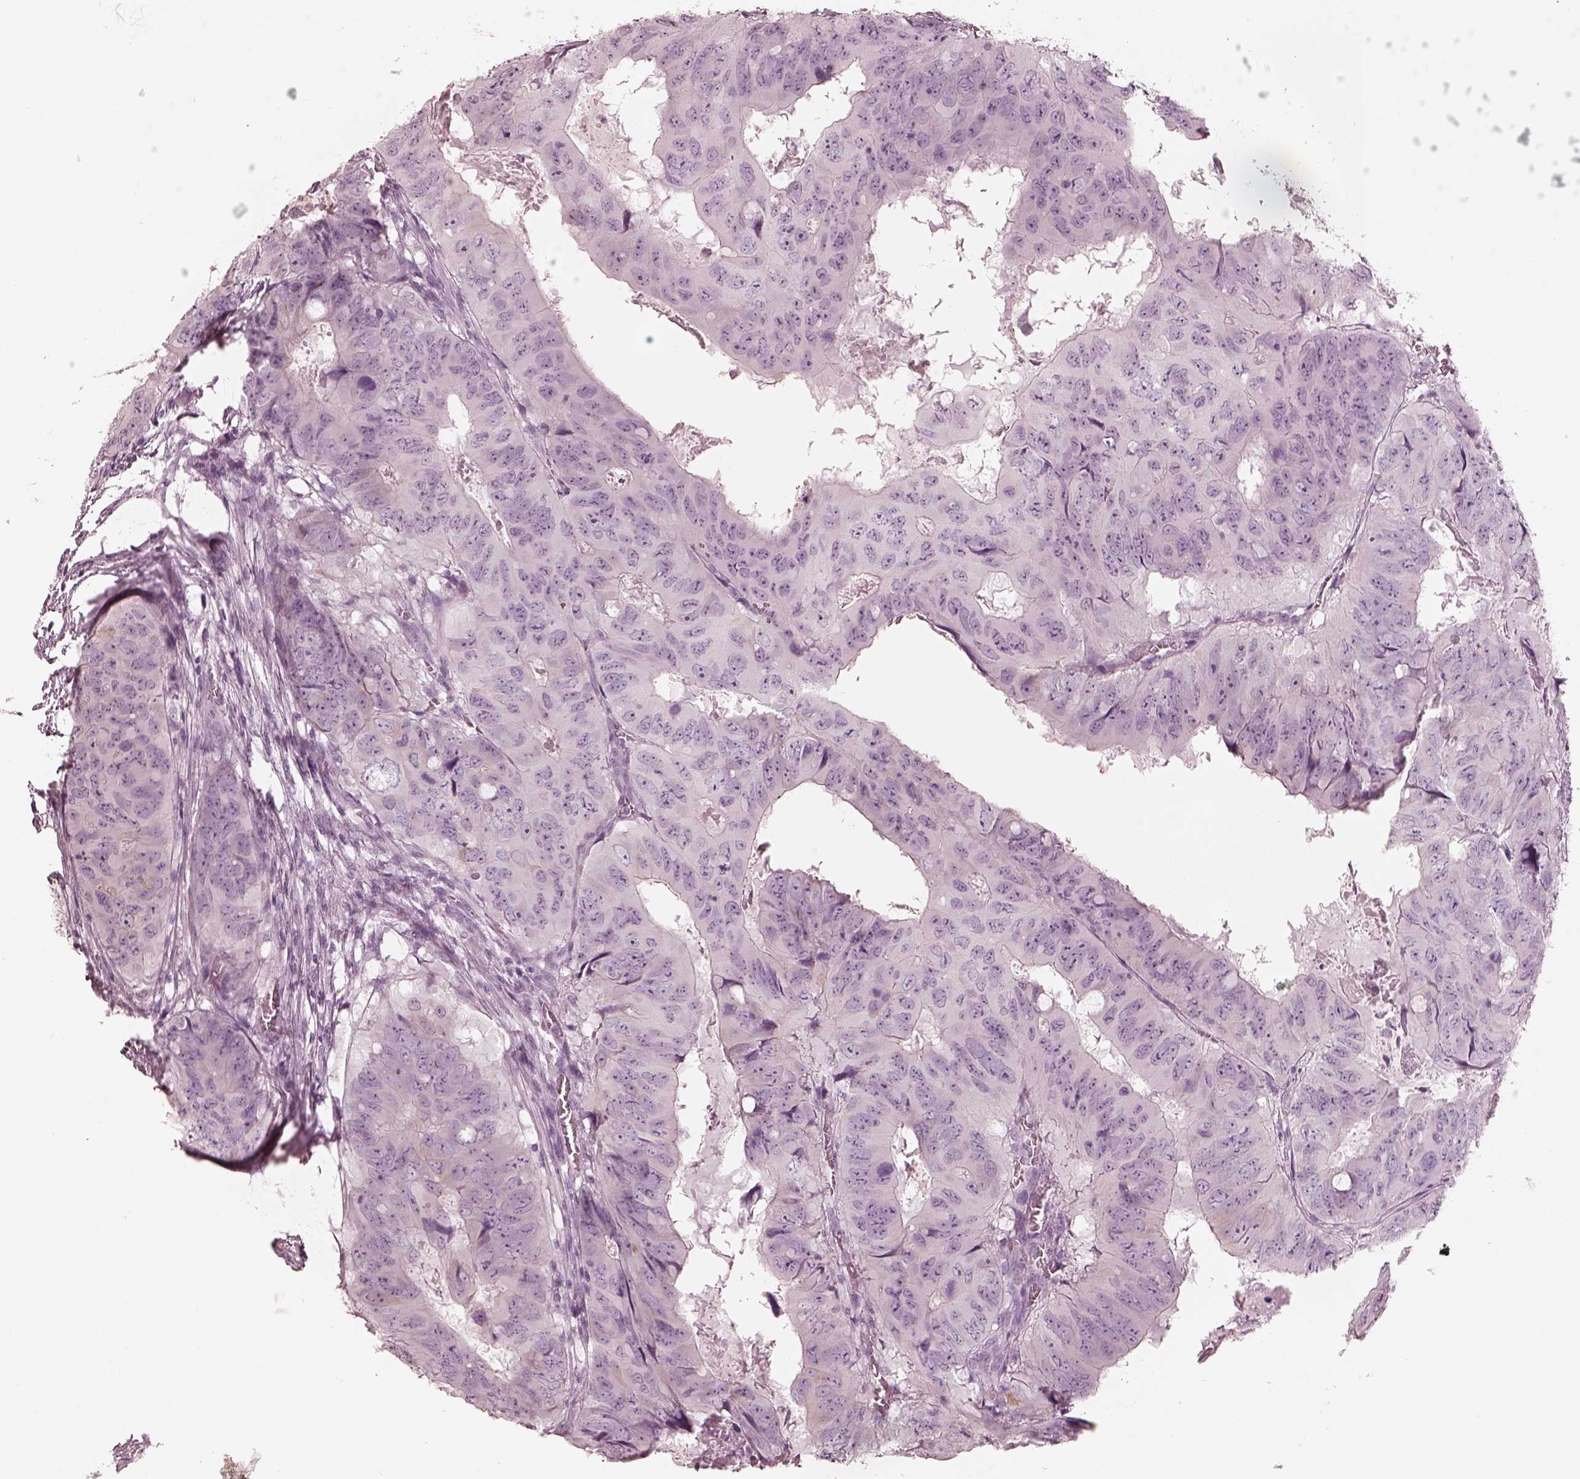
{"staining": {"intensity": "weak", "quantity": "<25%", "location": "cytoplasmic/membranous"}, "tissue": "colorectal cancer", "cell_type": "Tumor cells", "image_type": "cancer", "snomed": [{"axis": "morphology", "description": "Adenocarcinoma, NOS"}, {"axis": "topography", "description": "Colon"}], "caption": "This is an immunohistochemistry (IHC) photomicrograph of colorectal cancer (adenocarcinoma). There is no positivity in tumor cells.", "gene": "PON3", "patient": {"sex": "male", "age": 79}}